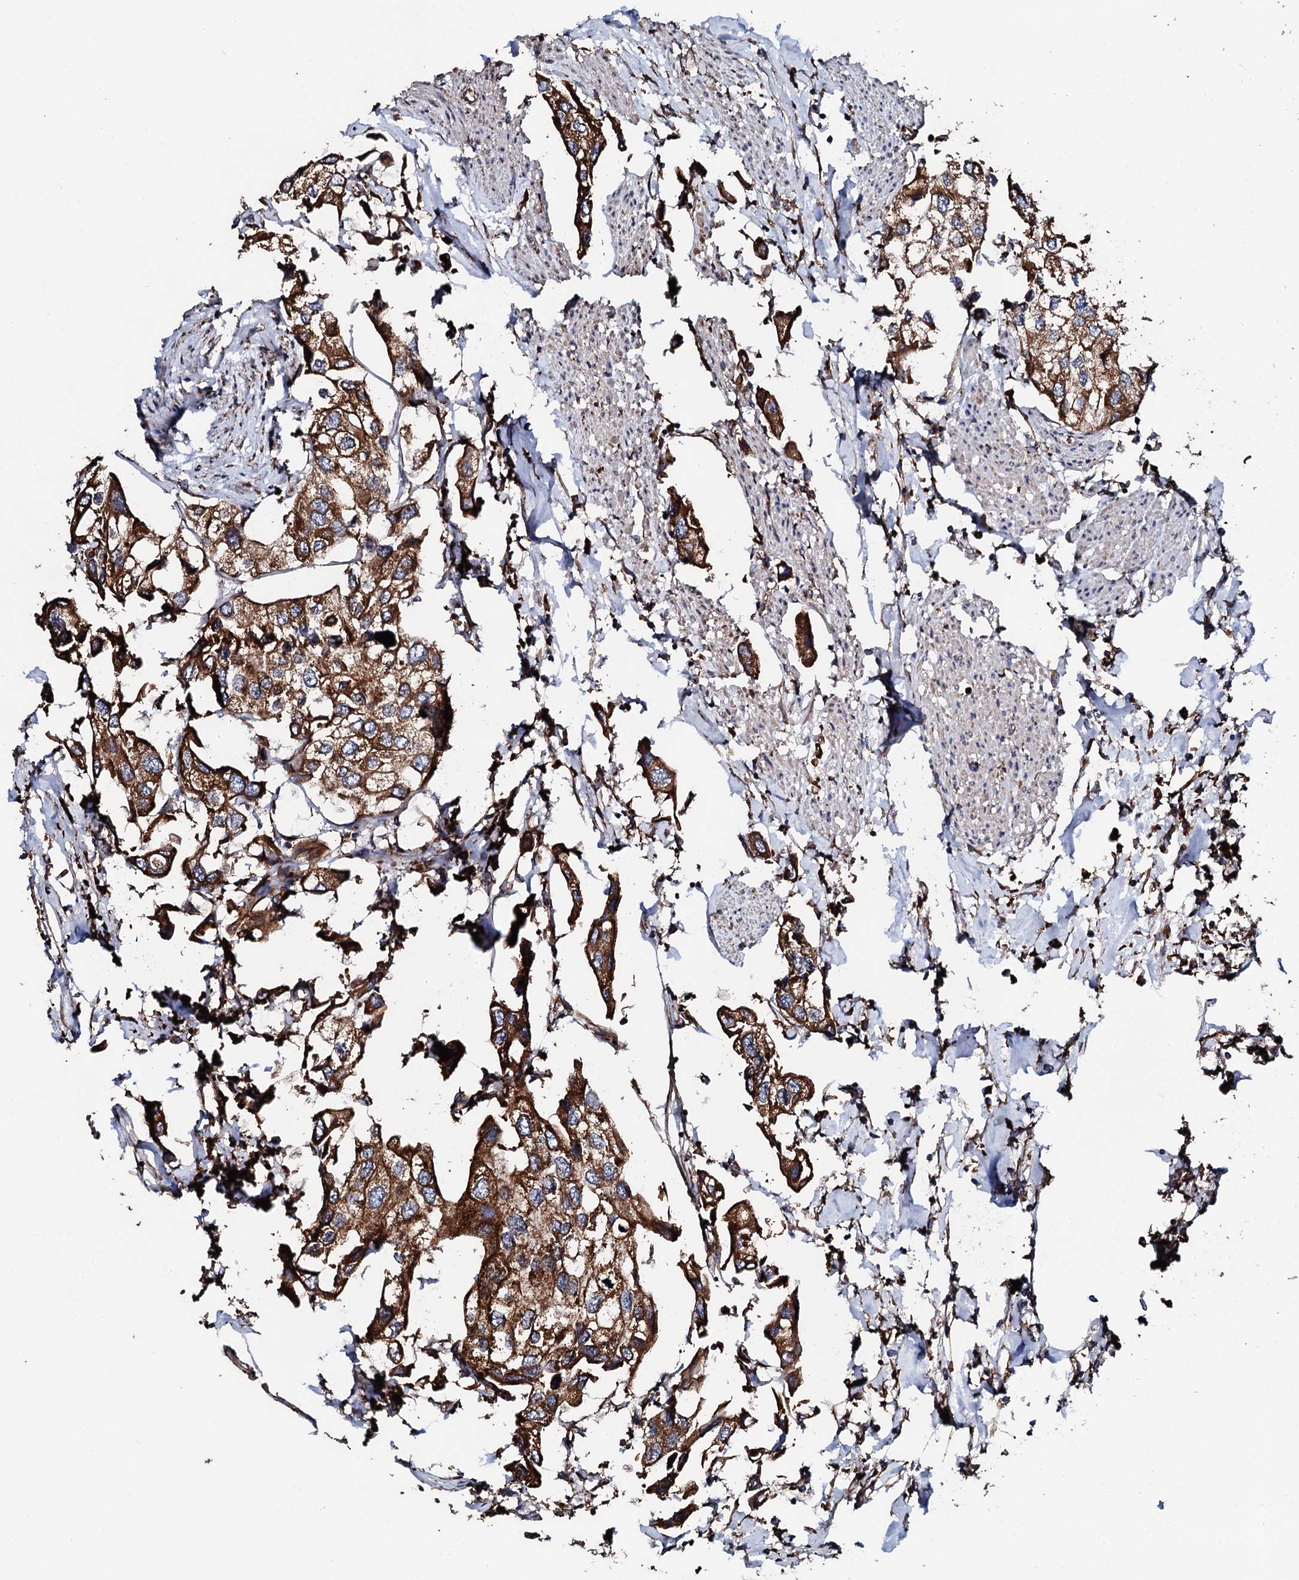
{"staining": {"intensity": "strong", "quantity": ">75%", "location": "cytoplasmic/membranous"}, "tissue": "urothelial cancer", "cell_type": "Tumor cells", "image_type": "cancer", "snomed": [{"axis": "morphology", "description": "Urothelial carcinoma, High grade"}, {"axis": "topography", "description": "Urinary bladder"}], "caption": "Strong cytoplasmic/membranous positivity for a protein is appreciated in approximately >75% of tumor cells of urothelial cancer using immunohistochemistry (IHC).", "gene": "CKAP5", "patient": {"sex": "male", "age": 64}}